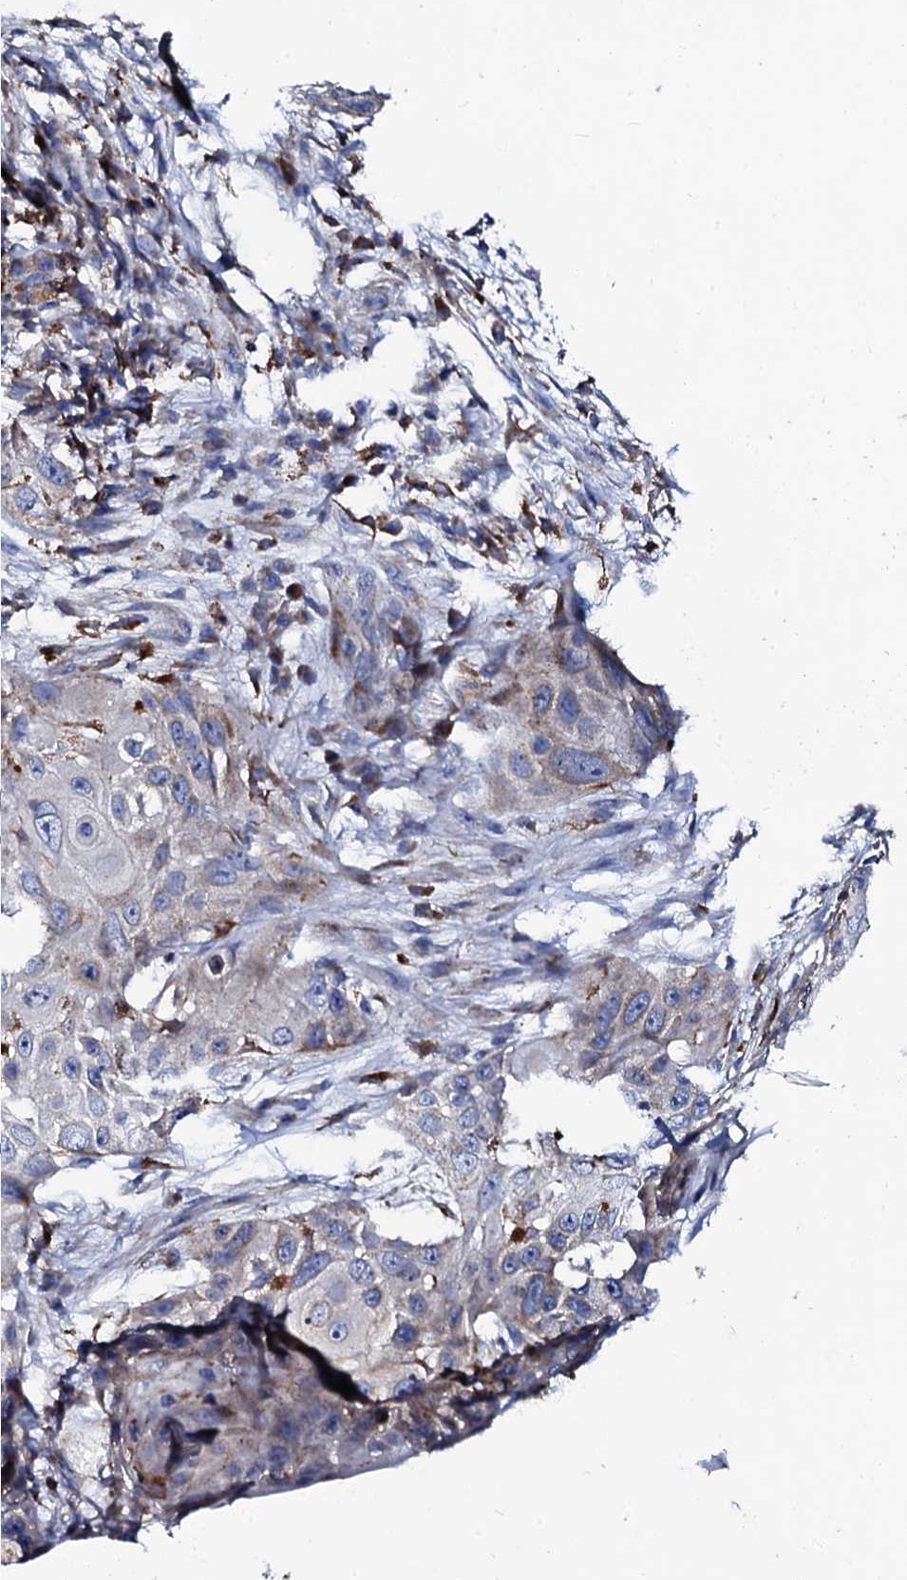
{"staining": {"intensity": "weak", "quantity": "<25%", "location": "cytoplasmic/membranous"}, "tissue": "skin cancer", "cell_type": "Tumor cells", "image_type": "cancer", "snomed": [{"axis": "morphology", "description": "Squamous cell carcinoma, NOS"}, {"axis": "topography", "description": "Skin"}], "caption": "High power microscopy photomicrograph of an IHC micrograph of skin squamous cell carcinoma, revealing no significant staining in tumor cells.", "gene": "TCIRG1", "patient": {"sex": "female", "age": 44}}